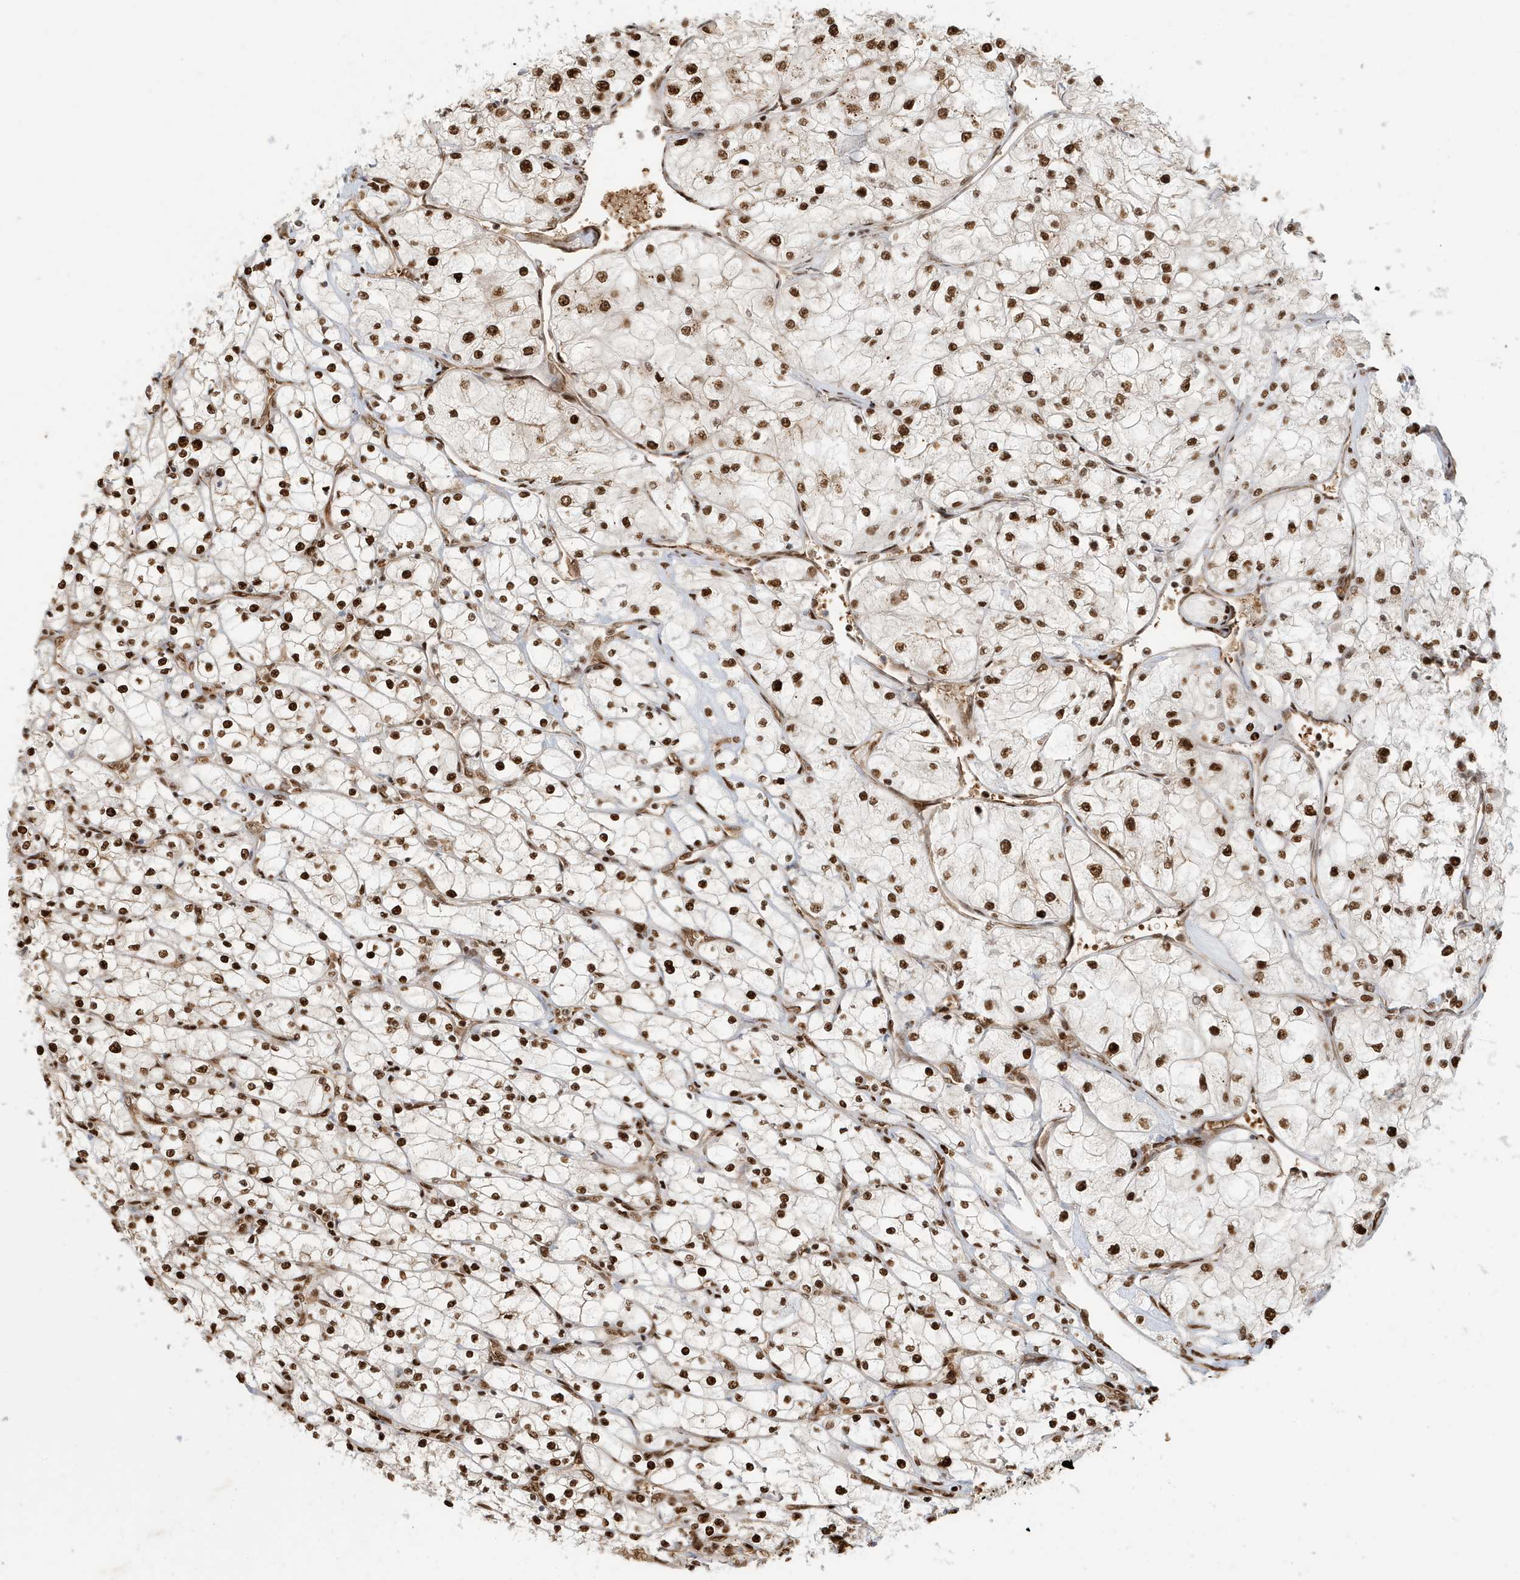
{"staining": {"intensity": "strong", "quantity": ">75%", "location": "nuclear"}, "tissue": "renal cancer", "cell_type": "Tumor cells", "image_type": "cancer", "snomed": [{"axis": "morphology", "description": "Adenocarcinoma, NOS"}, {"axis": "topography", "description": "Kidney"}], "caption": "The photomicrograph demonstrates a brown stain indicating the presence of a protein in the nuclear of tumor cells in renal cancer.", "gene": "CKS2", "patient": {"sex": "male", "age": 80}}